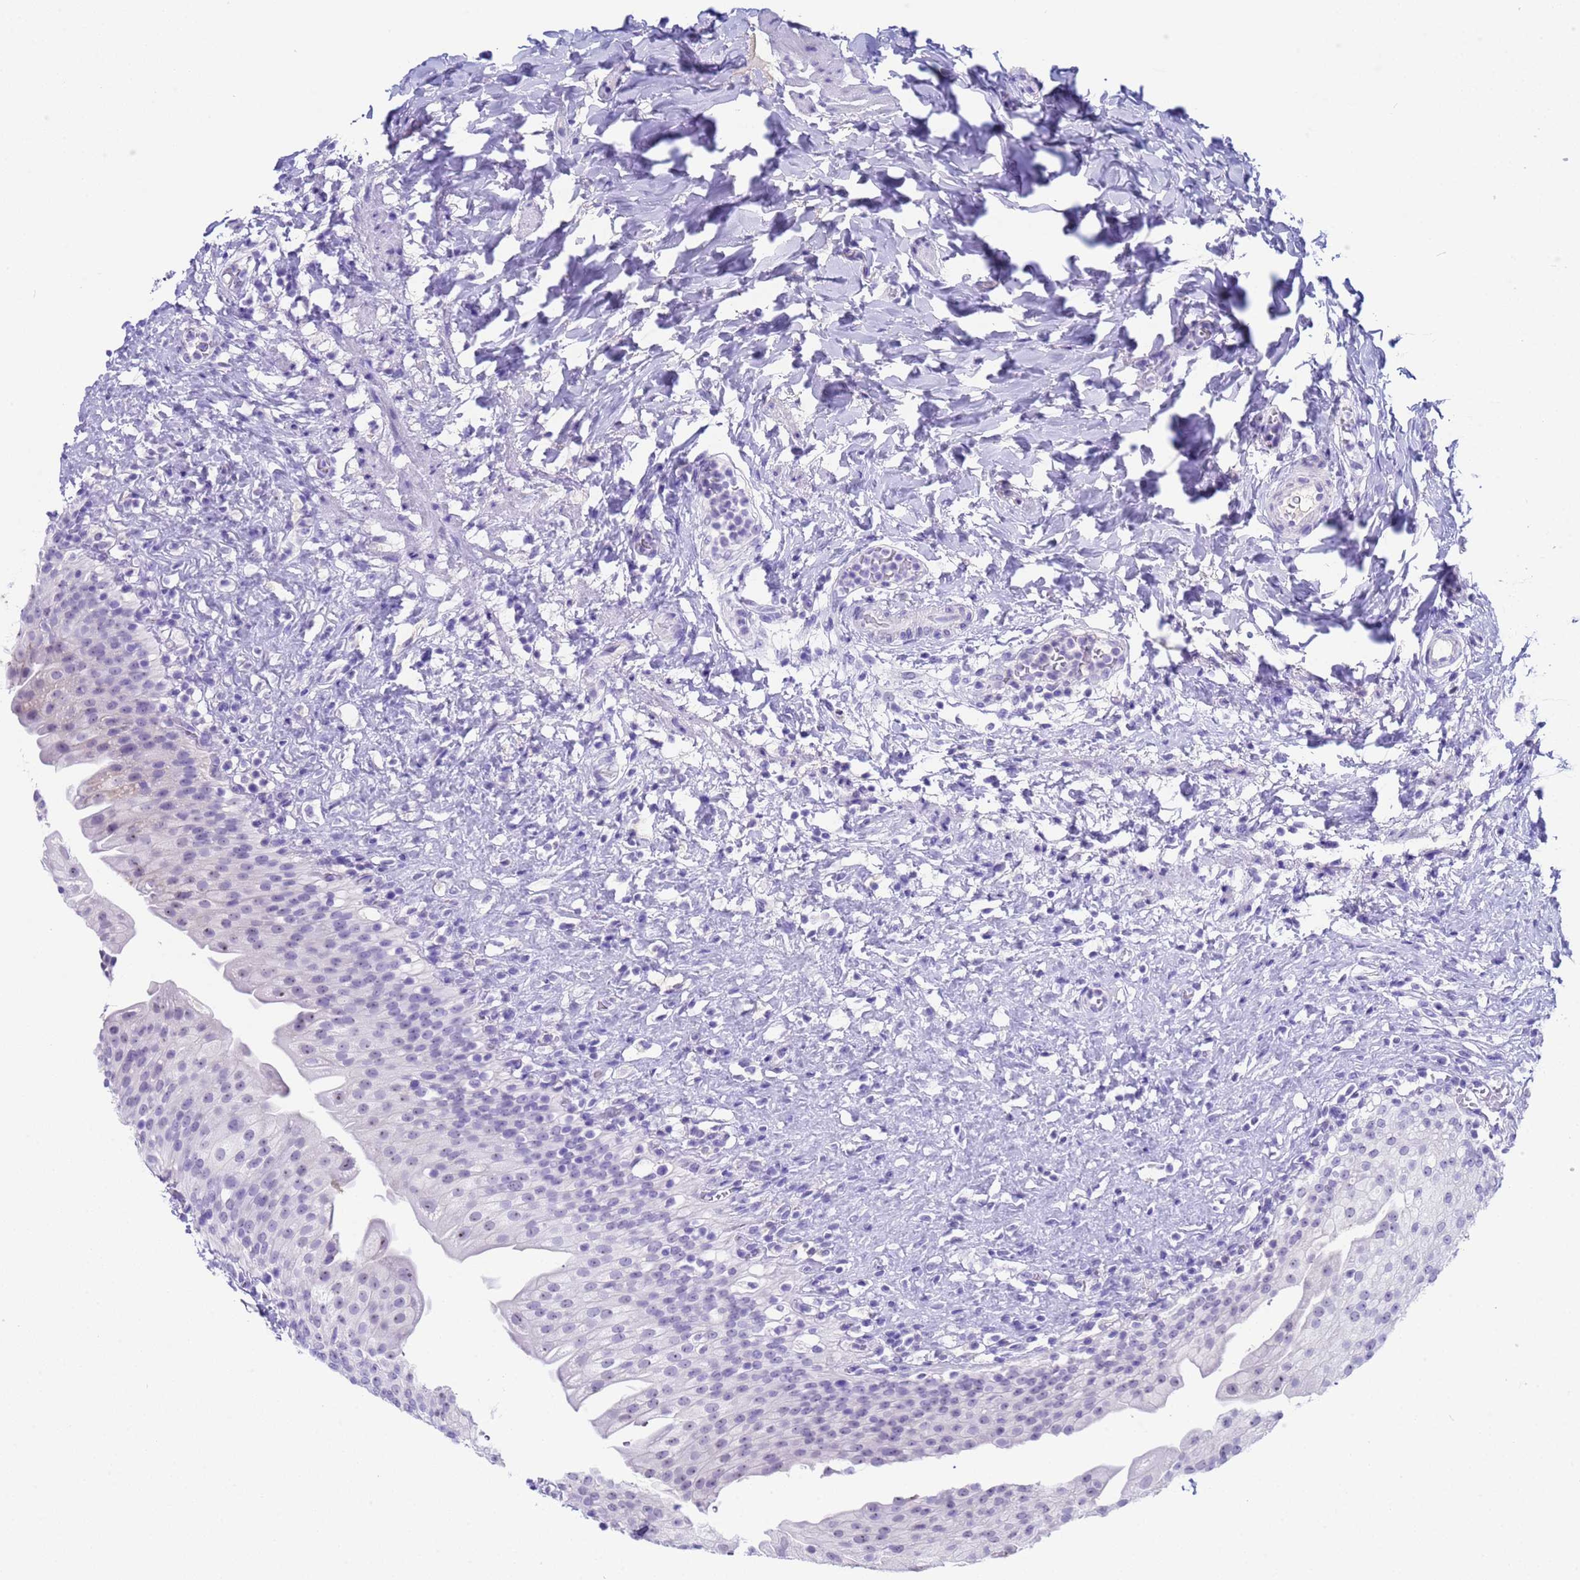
{"staining": {"intensity": "negative", "quantity": "none", "location": "none"}, "tissue": "urinary bladder", "cell_type": "Urothelial cells", "image_type": "normal", "snomed": [{"axis": "morphology", "description": "Normal tissue, NOS"}, {"axis": "topography", "description": "Urinary bladder"}], "caption": "Immunohistochemistry (IHC) photomicrograph of normal human urinary bladder stained for a protein (brown), which reveals no expression in urothelial cells. Brightfield microscopy of IHC stained with DAB (3,3'-diaminobenzidine) (brown) and hematoxylin (blue), captured at high magnification.", "gene": "CKM", "patient": {"sex": "female", "age": 27}}